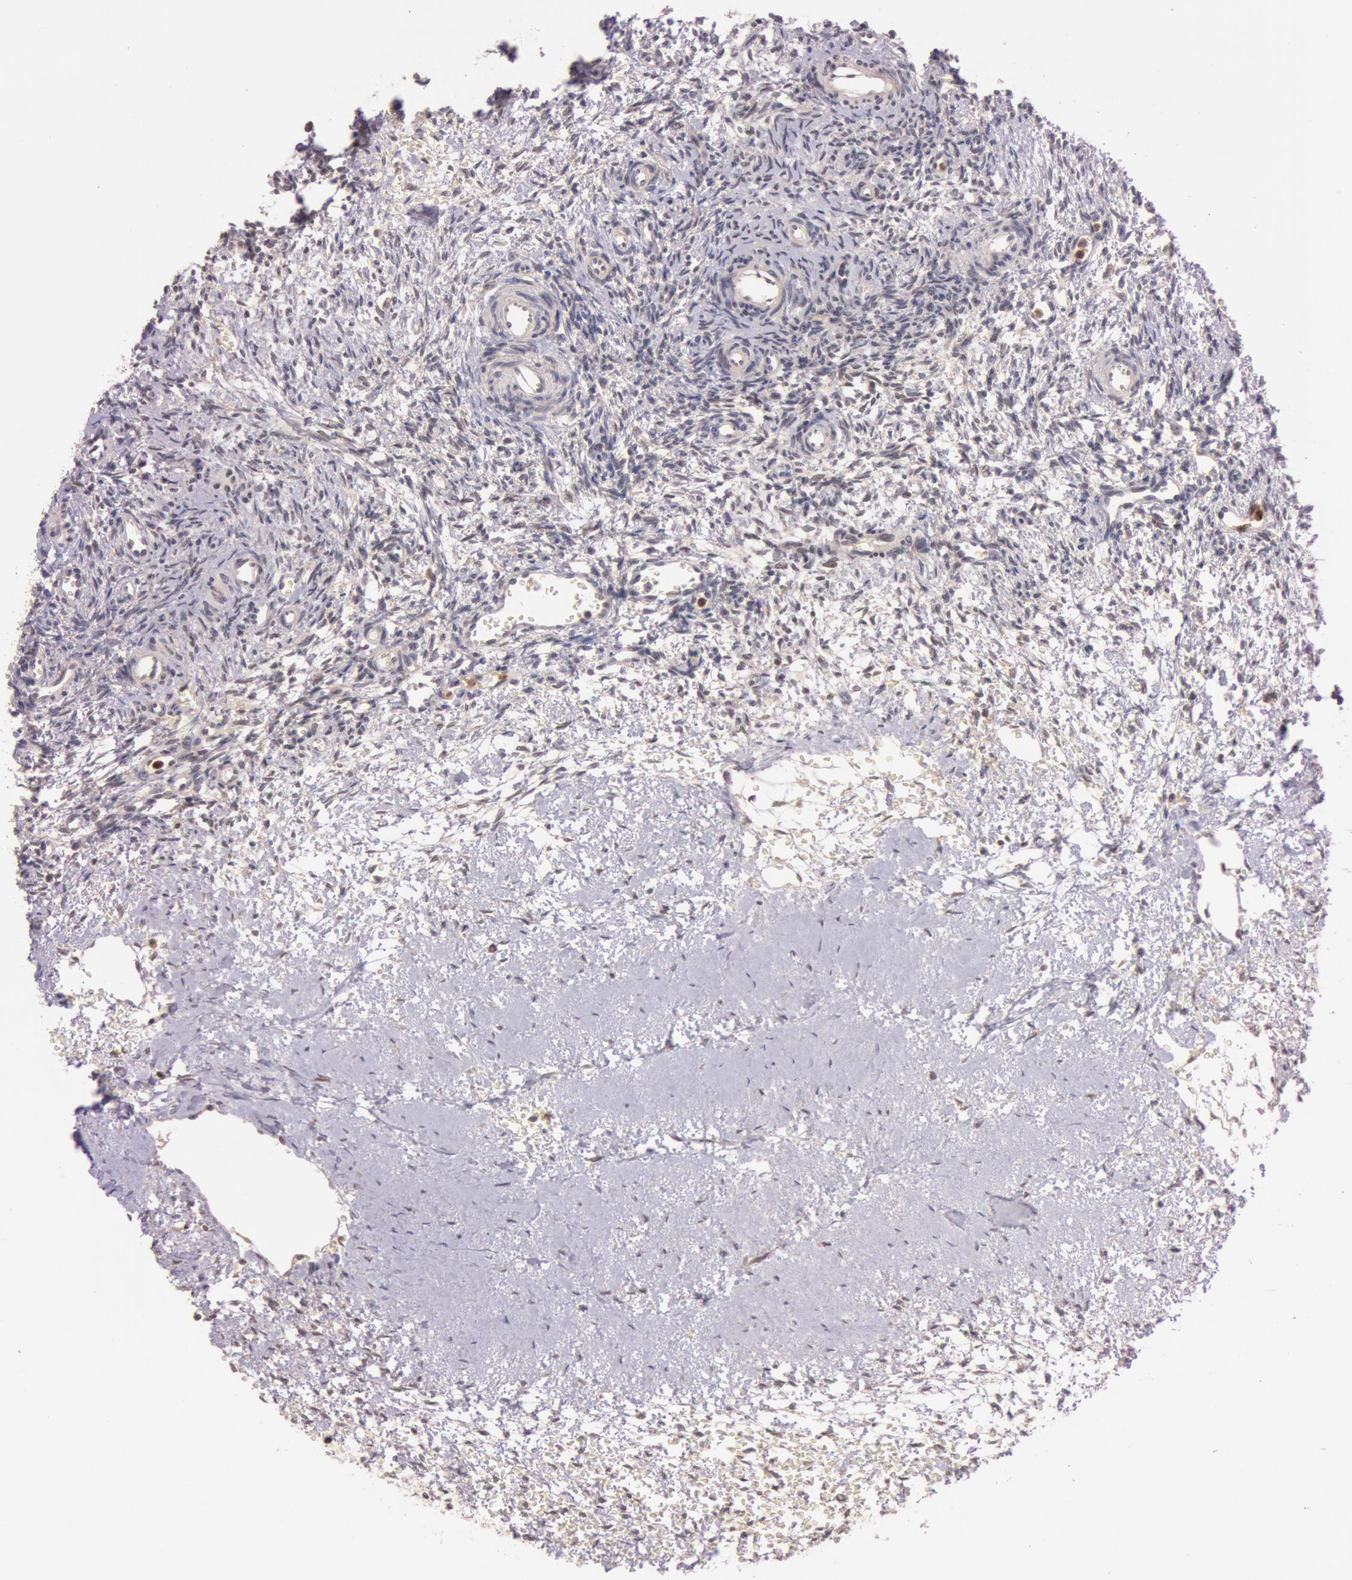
{"staining": {"intensity": "weak", "quantity": ">75%", "location": "cytoplasmic/membranous"}, "tissue": "ovary", "cell_type": "Follicle cells", "image_type": "normal", "snomed": [{"axis": "morphology", "description": "Normal tissue, NOS"}, {"axis": "topography", "description": "Ovary"}], "caption": "High-power microscopy captured an IHC image of benign ovary, revealing weak cytoplasmic/membranous staining in approximately >75% of follicle cells. The staining was performed using DAB to visualize the protein expression in brown, while the nuclei were stained in blue with hematoxylin (Magnification: 20x).", "gene": "ATG2B", "patient": {"sex": "female", "age": 39}}